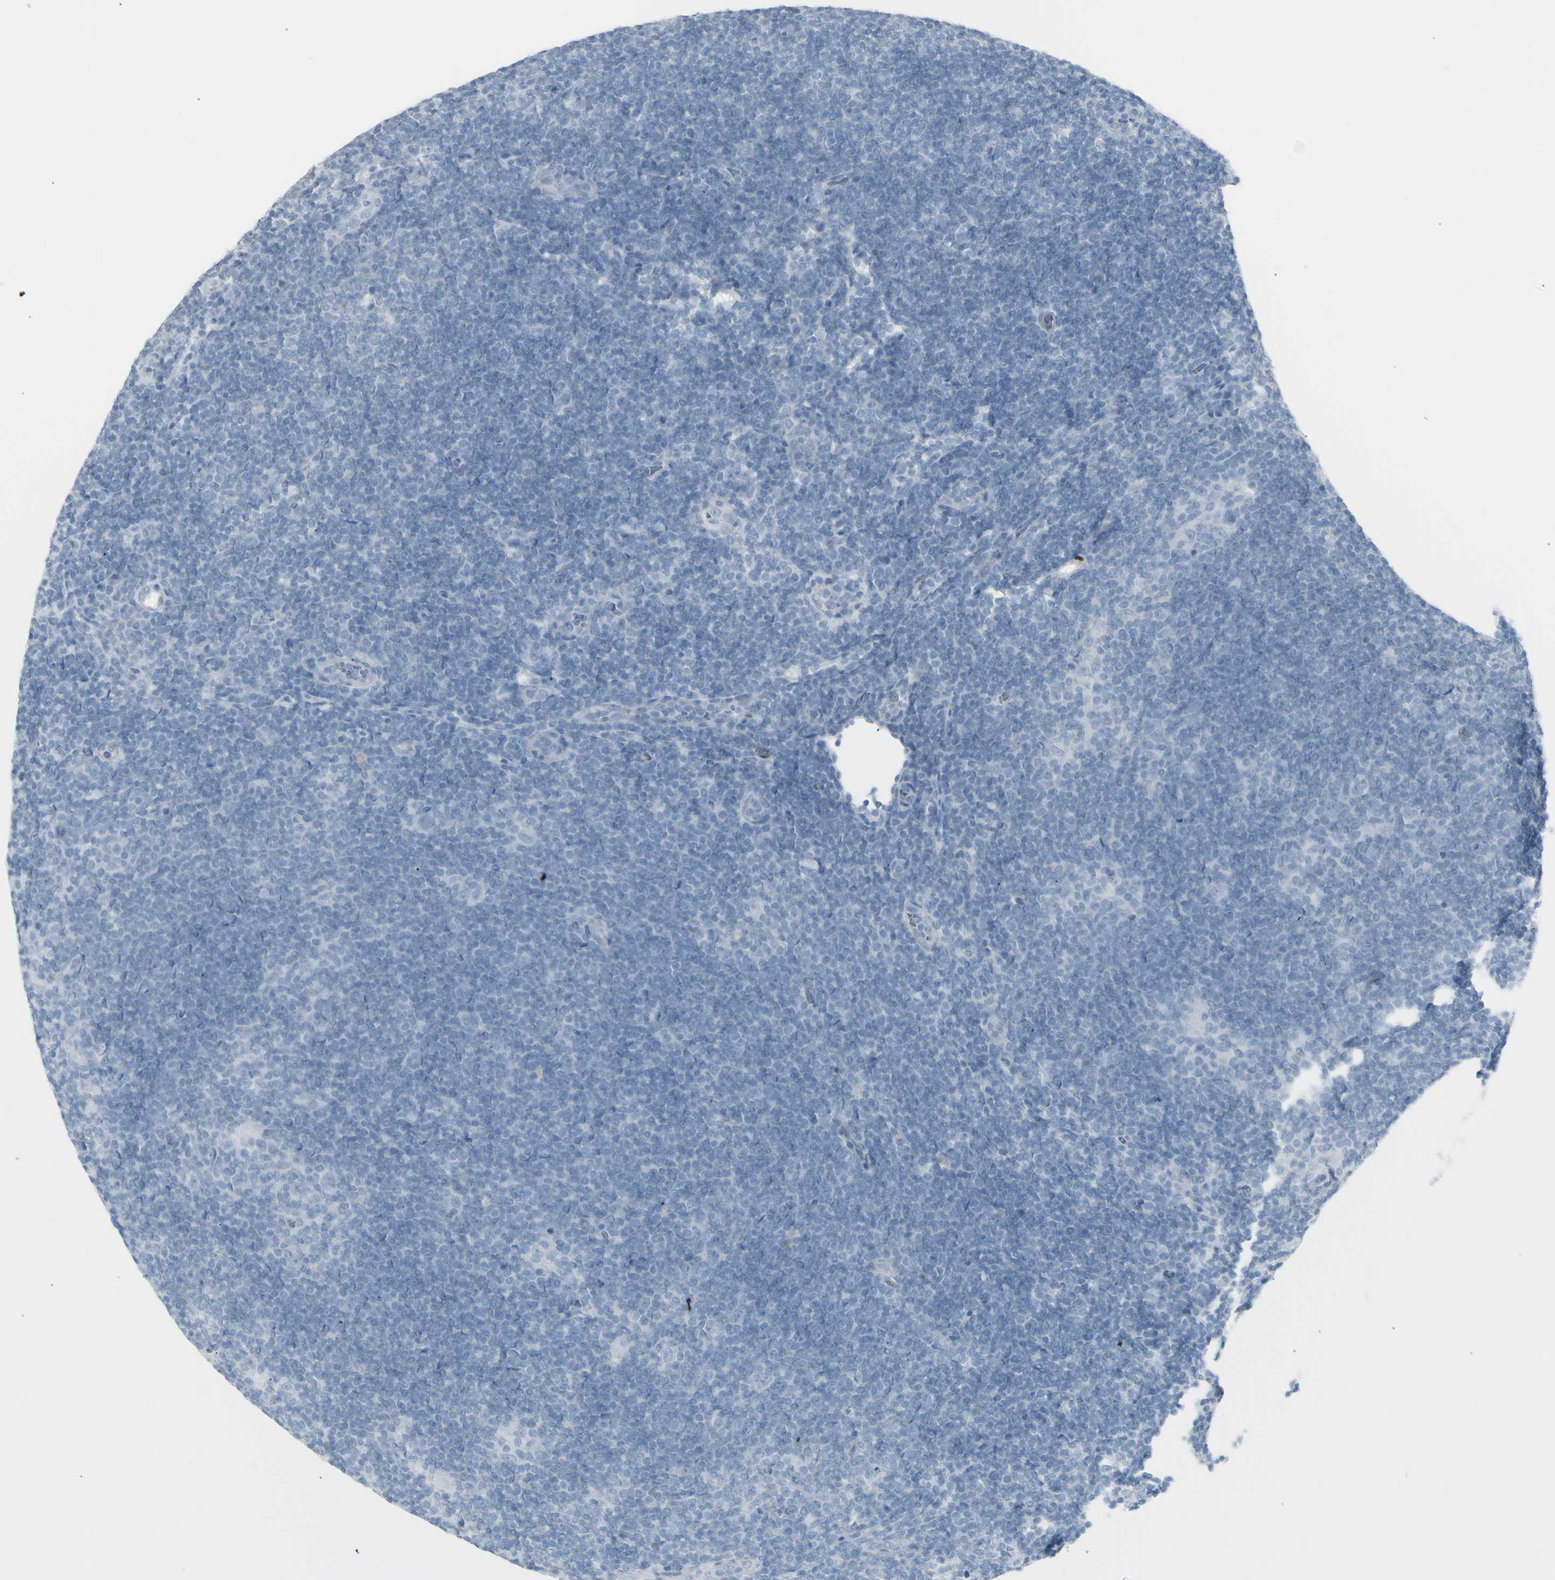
{"staining": {"intensity": "negative", "quantity": "none", "location": "none"}, "tissue": "lymphoma", "cell_type": "Tumor cells", "image_type": "cancer", "snomed": [{"axis": "morphology", "description": "Hodgkin's disease, NOS"}, {"axis": "topography", "description": "Lymph node"}], "caption": "High magnification brightfield microscopy of Hodgkin's disease stained with DAB (3,3'-diaminobenzidine) (brown) and counterstained with hematoxylin (blue): tumor cells show no significant positivity.", "gene": "YBX2", "patient": {"sex": "female", "age": 57}}